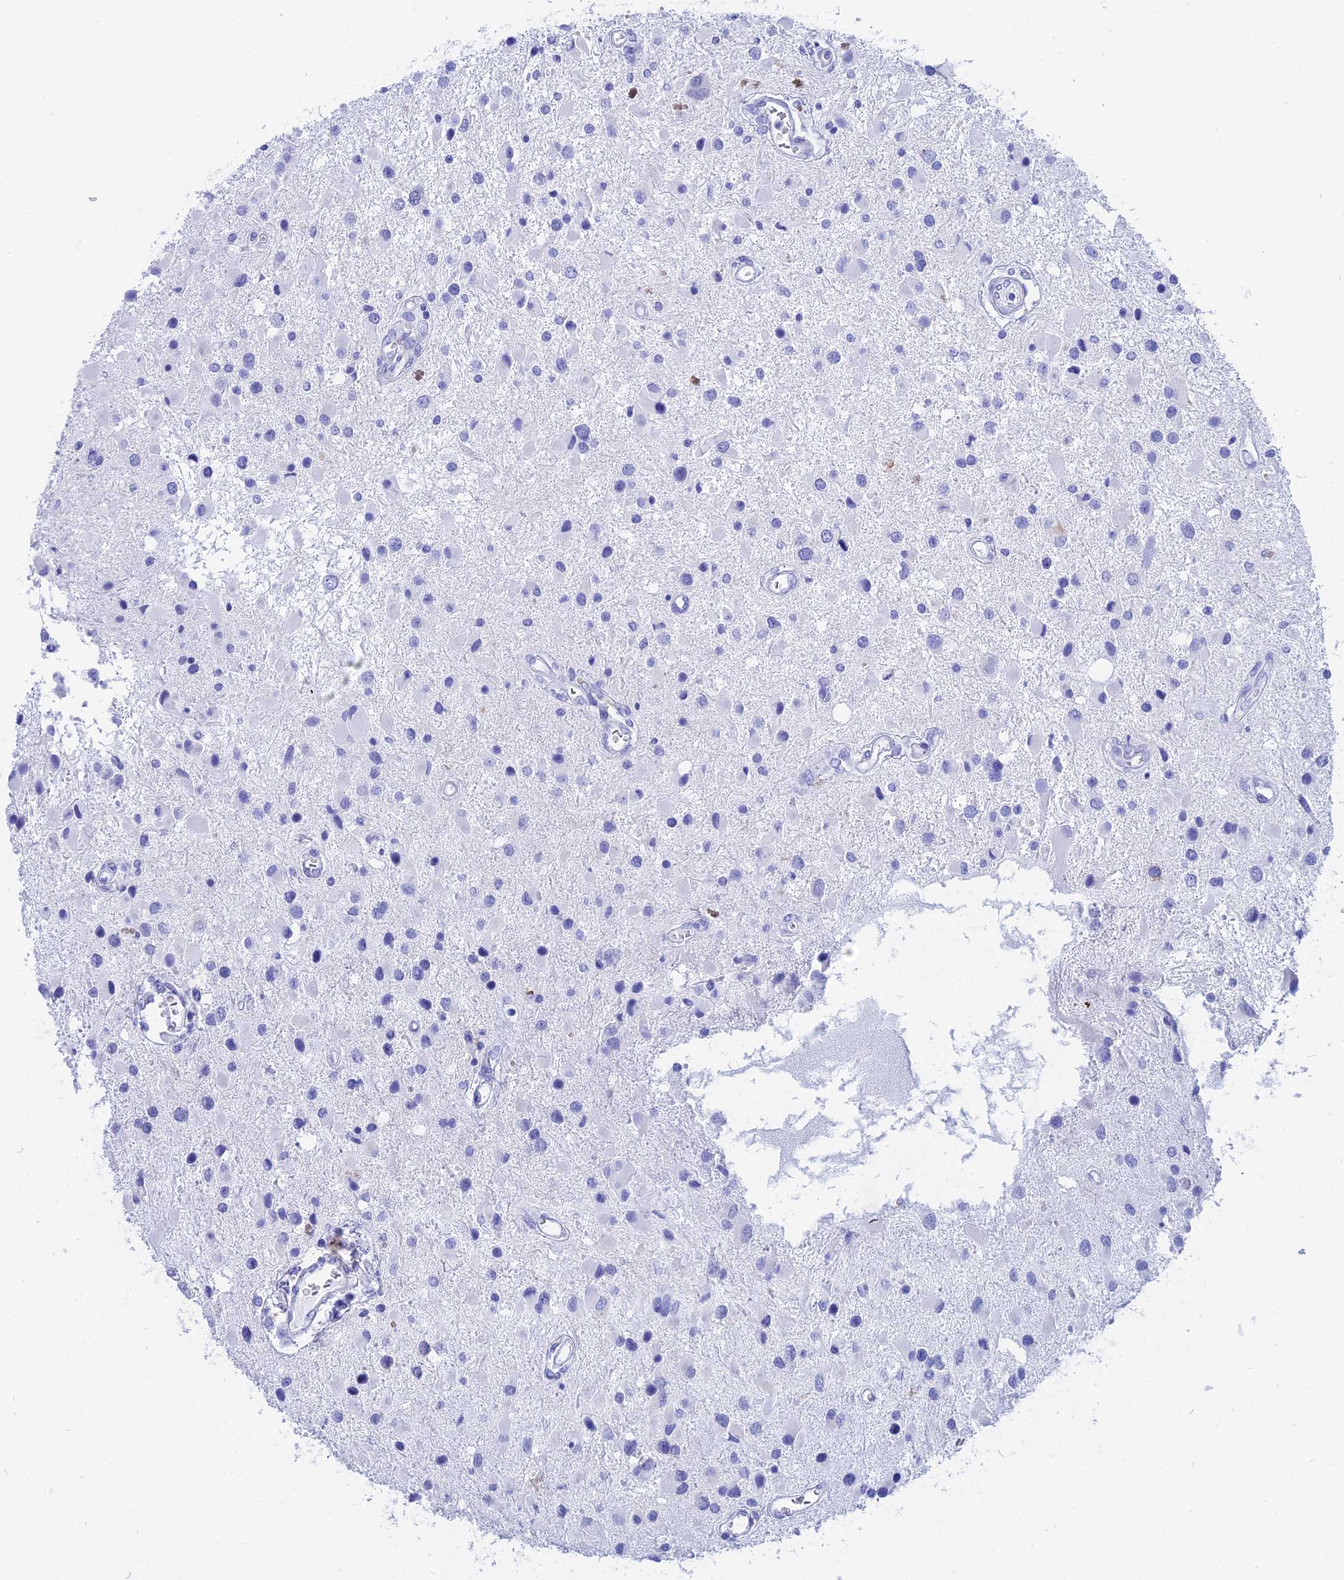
{"staining": {"intensity": "negative", "quantity": "none", "location": "none"}, "tissue": "glioma", "cell_type": "Tumor cells", "image_type": "cancer", "snomed": [{"axis": "morphology", "description": "Glioma, malignant, High grade"}, {"axis": "topography", "description": "Brain"}], "caption": "DAB (3,3'-diaminobenzidine) immunohistochemical staining of malignant glioma (high-grade) displays no significant positivity in tumor cells. Nuclei are stained in blue.", "gene": "TEX101", "patient": {"sex": "male", "age": 53}}